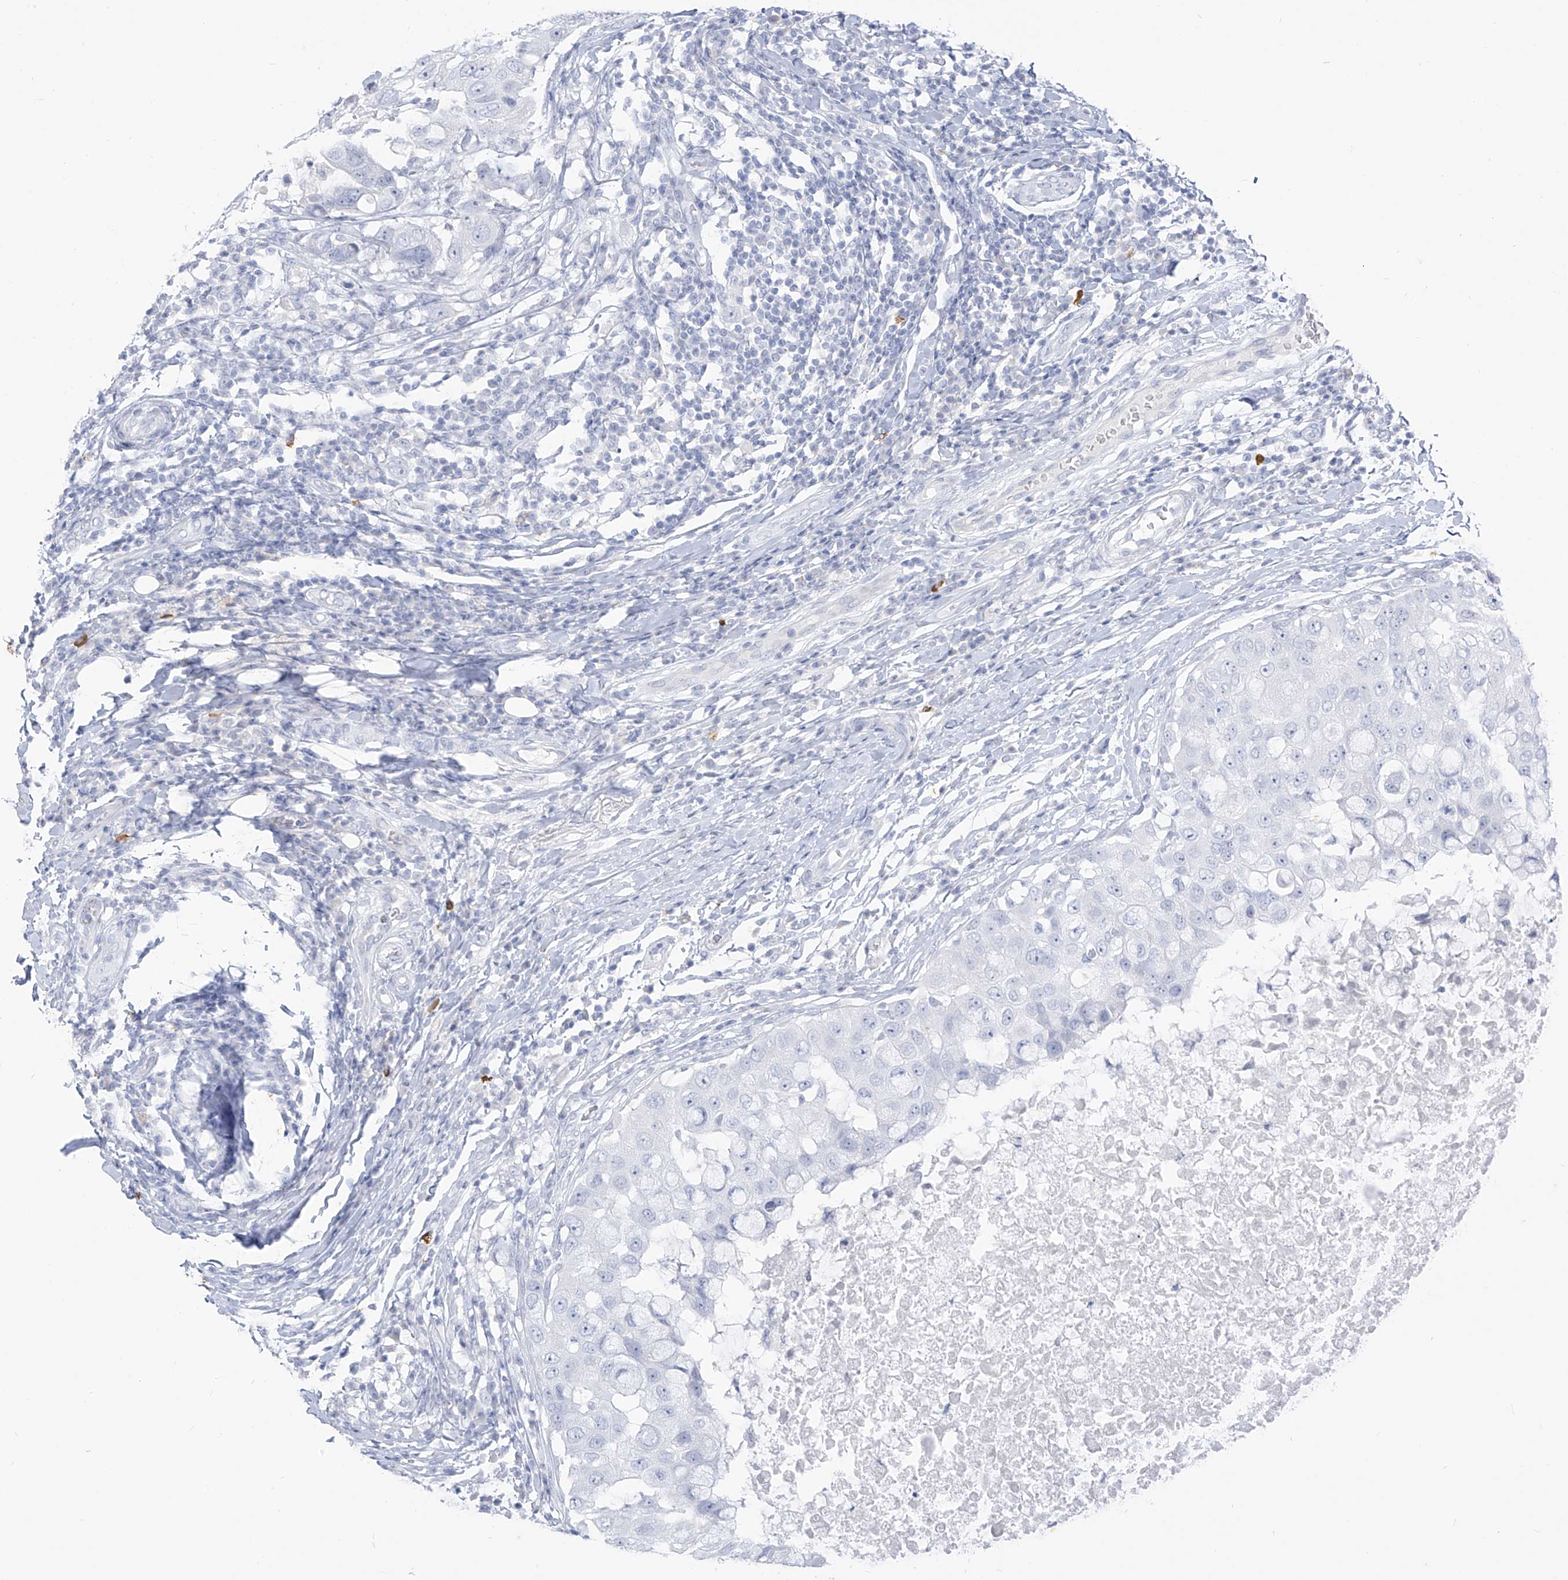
{"staining": {"intensity": "negative", "quantity": "none", "location": "none"}, "tissue": "breast cancer", "cell_type": "Tumor cells", "image_type": "cancer", "snomed": [{"axis": "morphology", "description": "Duct carcinoma"}, {"axis": "topography", "description": "Breast"}], "caption": "Protein analysis of invasive ductal carcinoma (breast) displays no significant expression in tumor cells.", "gene": "CX3CR1", "patient": {"sex": "female", "age": 27}}